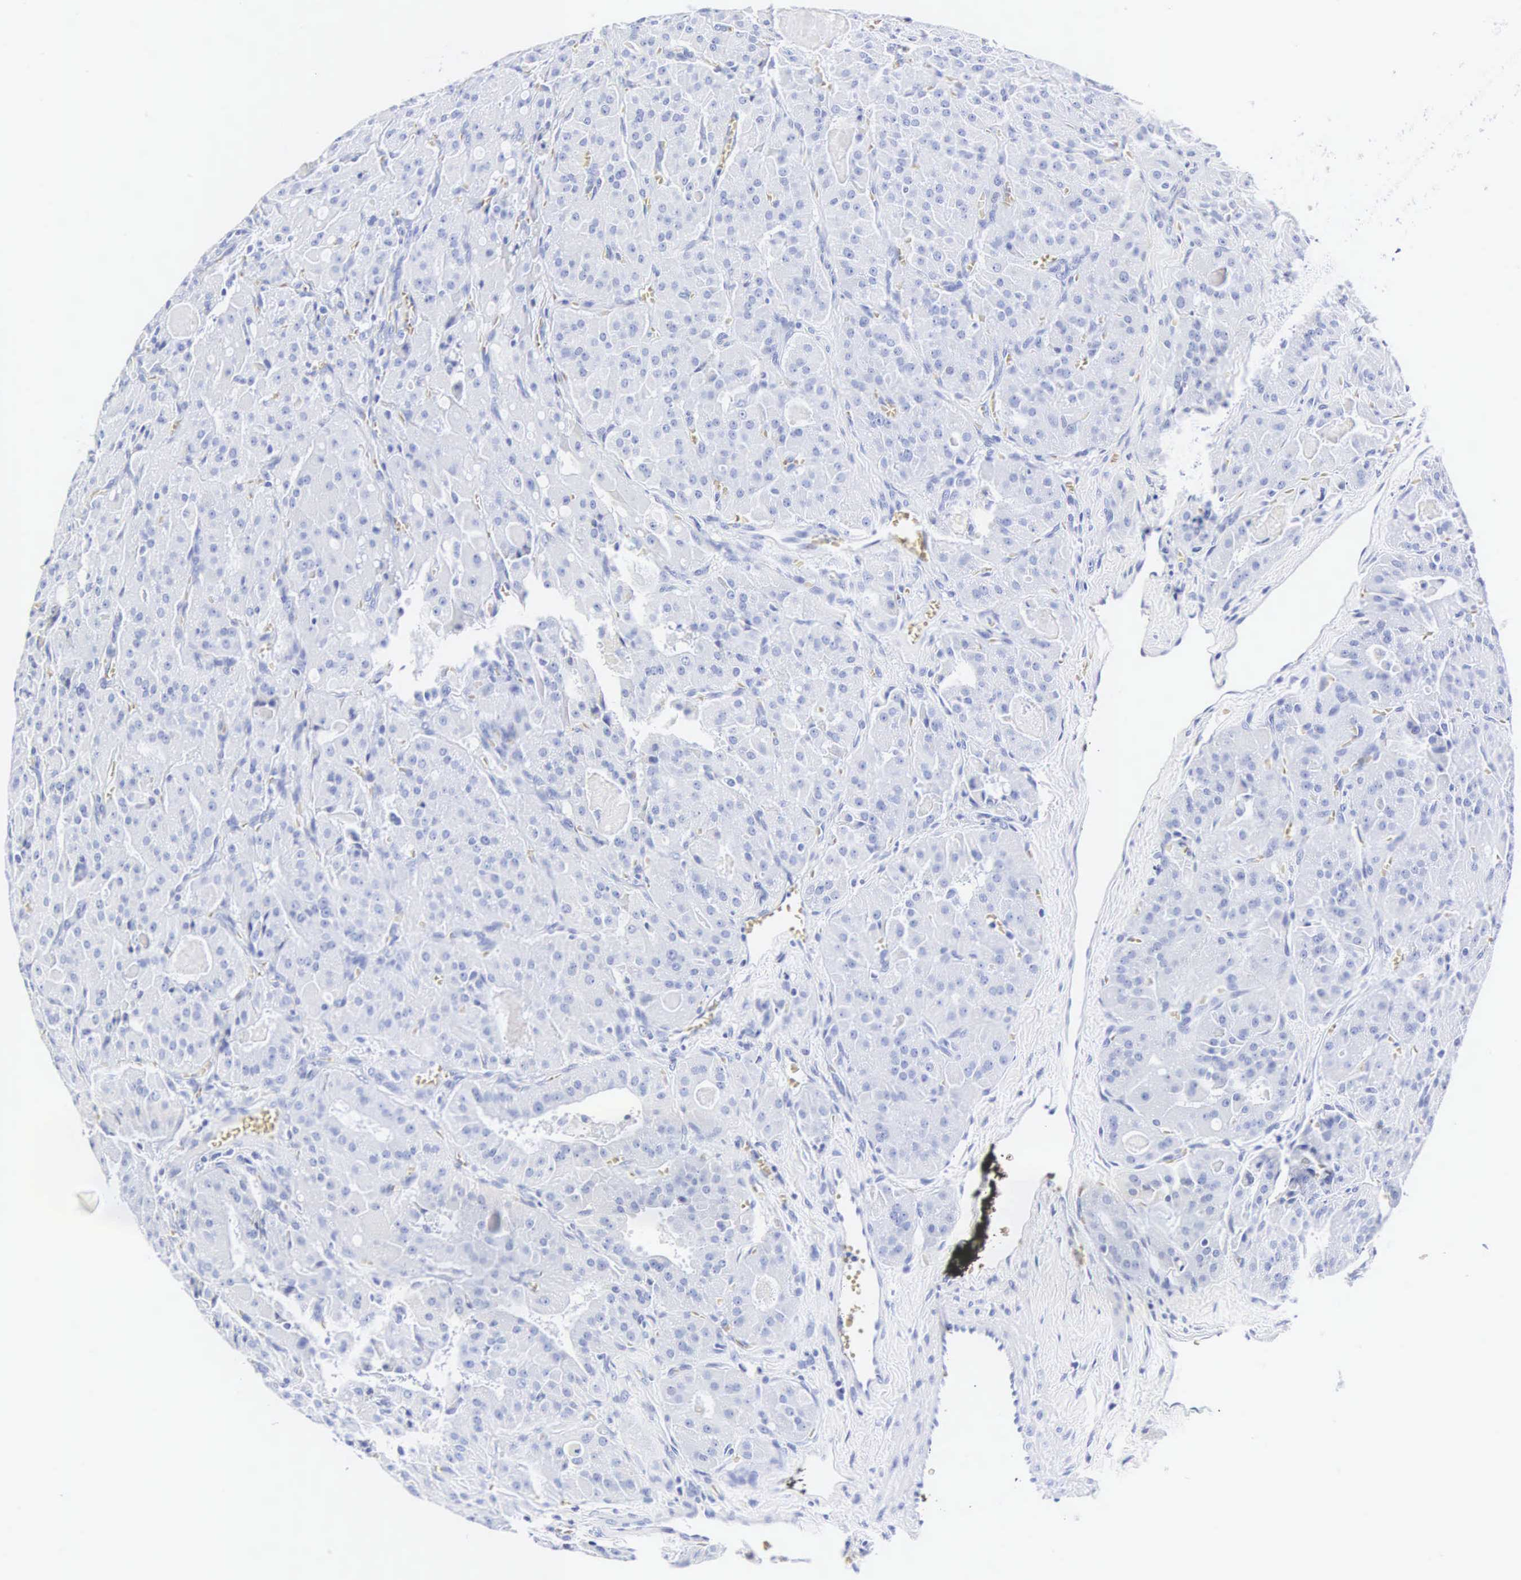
{"staining": {"intensity": "negative", "quantity": "none", "location": "none"}, "tissue": "thyroid cancer", "cell_type": "Tumor cells", "image_type": "cancer", "snomed": [{"axis": "morphology", "description": "Carcinoma, NOS"}, {"axis": "topography", "description": "Thyroid gland"}], "caption": "Tumor cells show no significant protein expression in thyroid carcinoma. (Stains: DAB immunohistochemistry with hematoxylin counter stain, Microscopy: brightfield microscopy at high magnification).", "gene": "INS", "patient": {"sex": "male", "age": 76}}